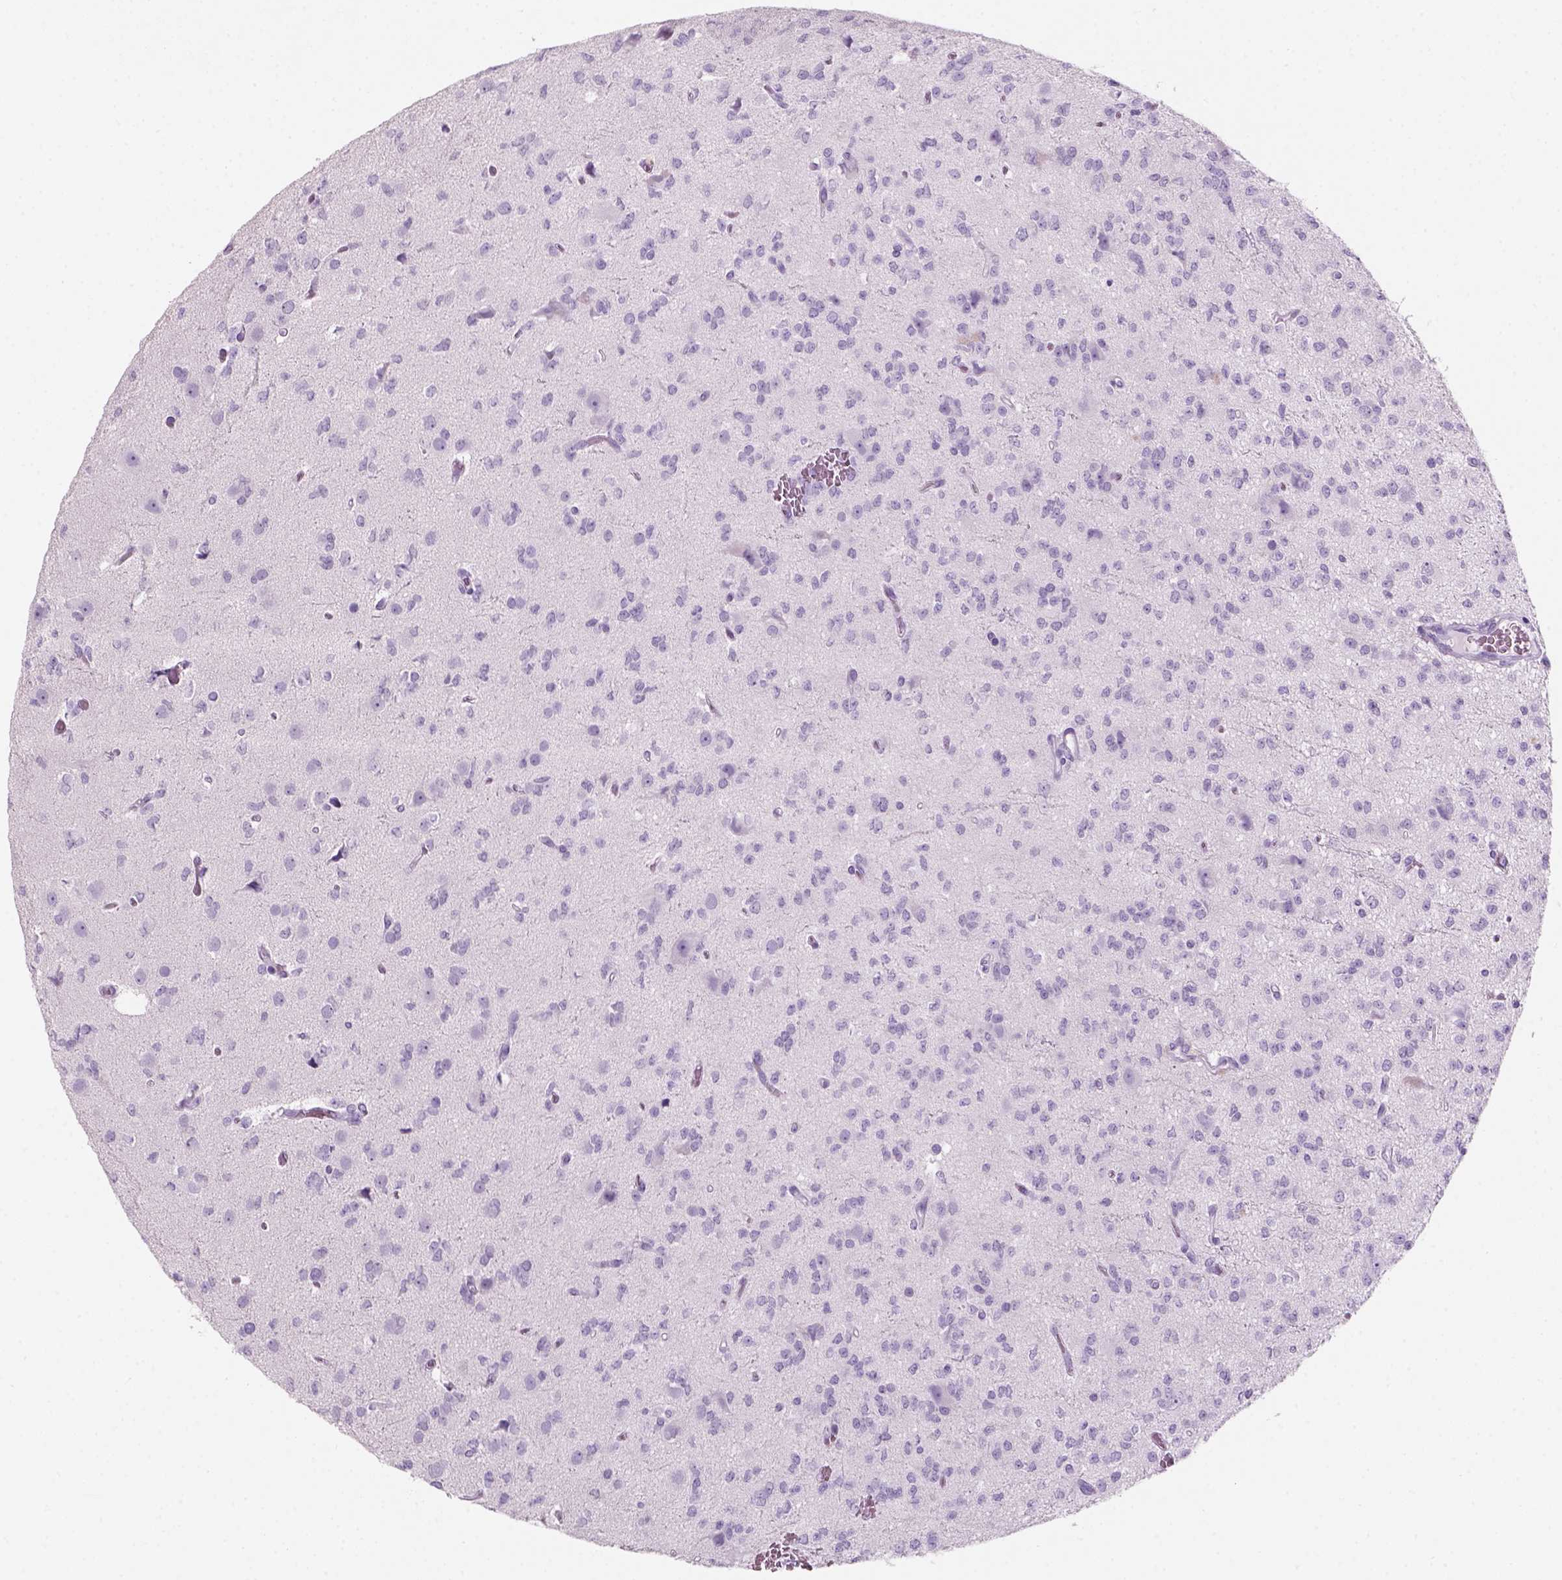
{"staining": {"intensity": "negative", "quantity": "none", "location": "none"}, "tissue": "glioma", "cell_type": "Tumor cells", "image_type": "cancer", "snomed": [{"axis": "morphology", "description": "Glioma, malignant, Low grade"}, {"axis": "topography", "description": "Brain"}], "caption": "This image is of malignant low-grade glioma stained with immunohistochemistry to label a protein in brown with the nuclei are counter-stained blue. There is no expression in tumor cells.", "gene": "KRTAP11-1", "patient": {"sex": "male", "age": 27}}